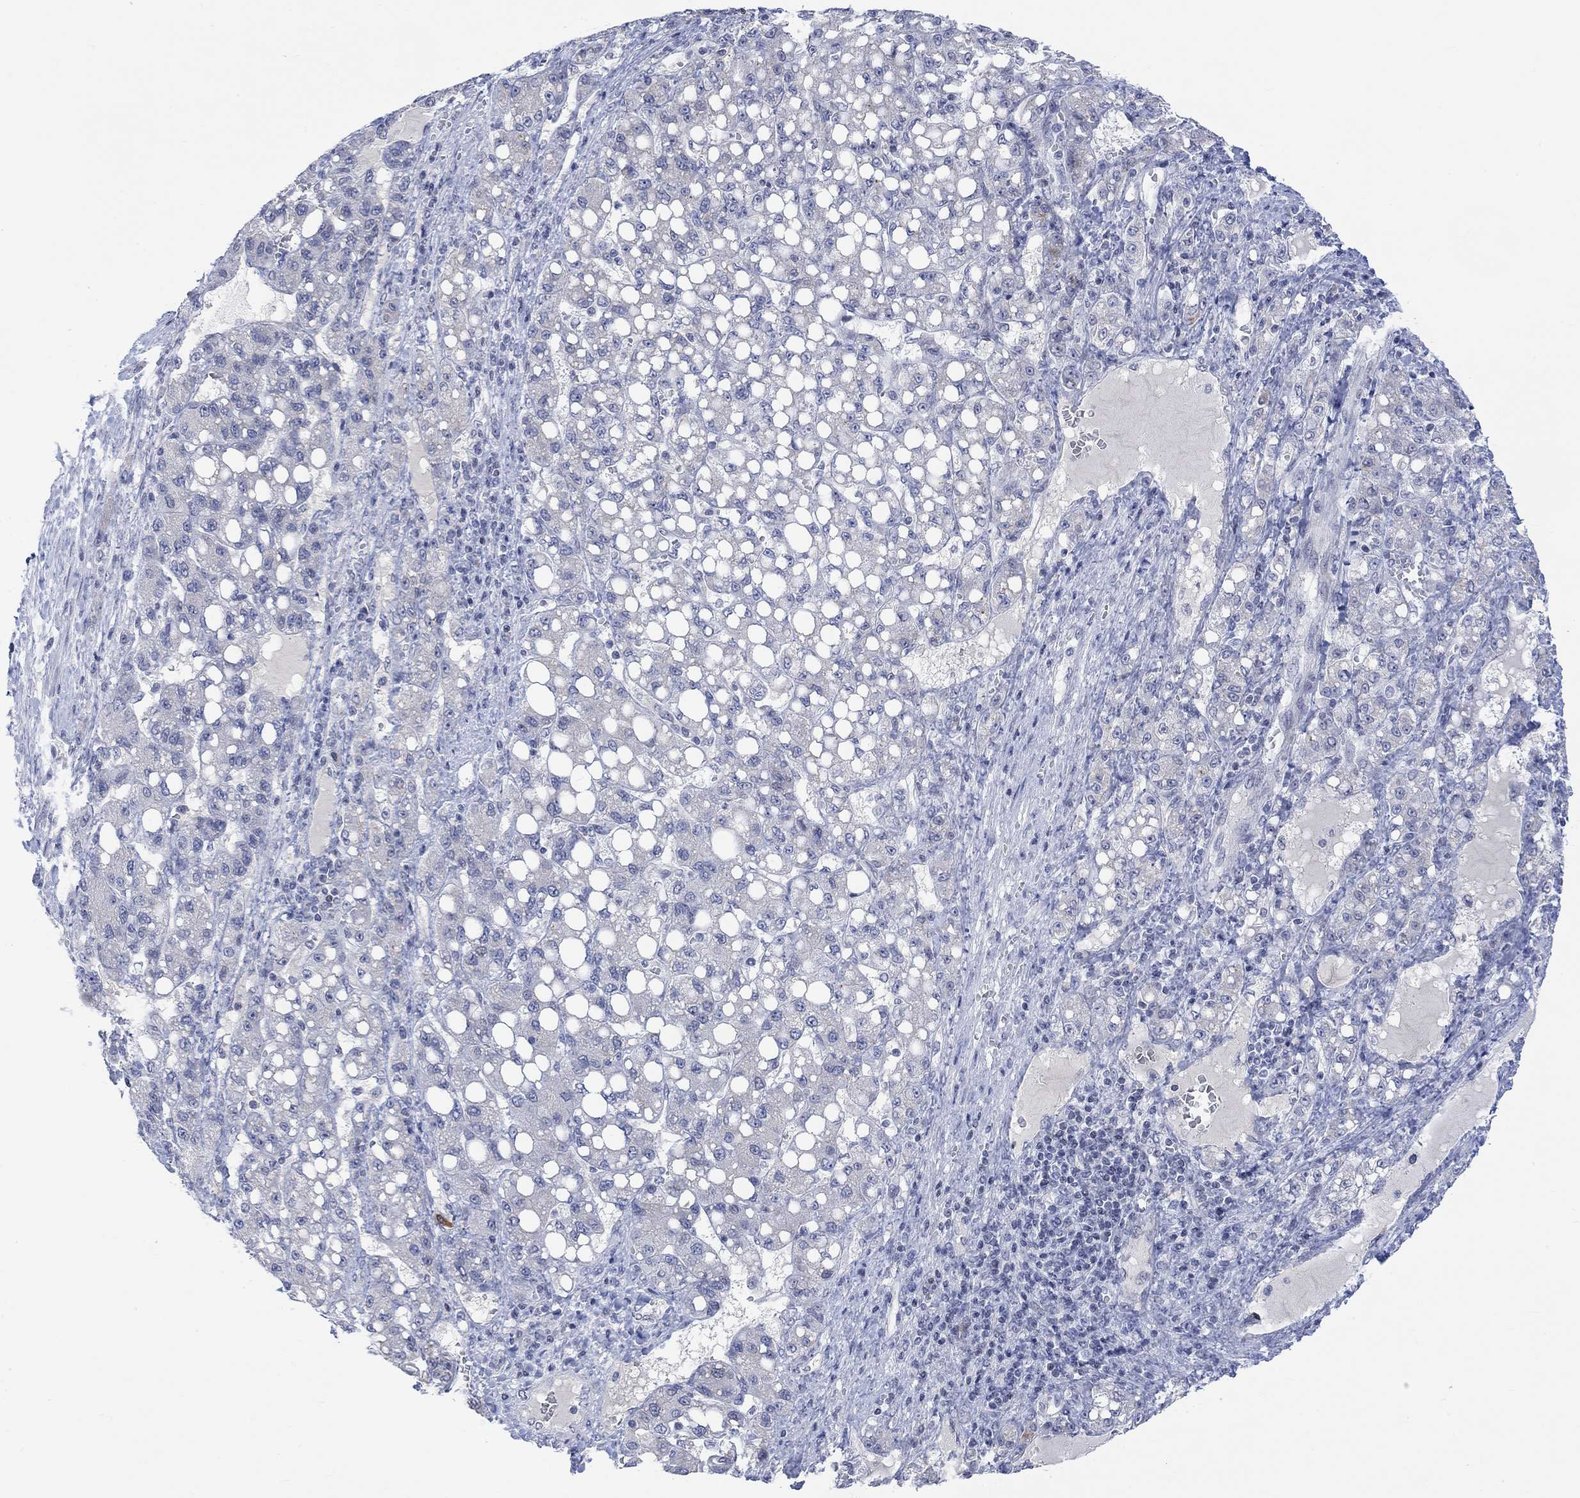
{"staining": {"intensity": "negative", "quantity": "none", "location": "none"}, "tissue": "liver cancer", "cell_type": "Tumor cells", "image_type": "cancer", "snomed": [{"axis": "morphology", "description": "Carcinoma, Hepatocellular, NOS"}, {"axis": "topography", "description": "Liver"}], "caption": "Human liver hepatocellular carcinoma stained for a protein using immunohistochemistry (IHC) exhibits no positivity in tumor cells.", "gene": "DCX", "patient": {"sex": "female", "age": 65}}